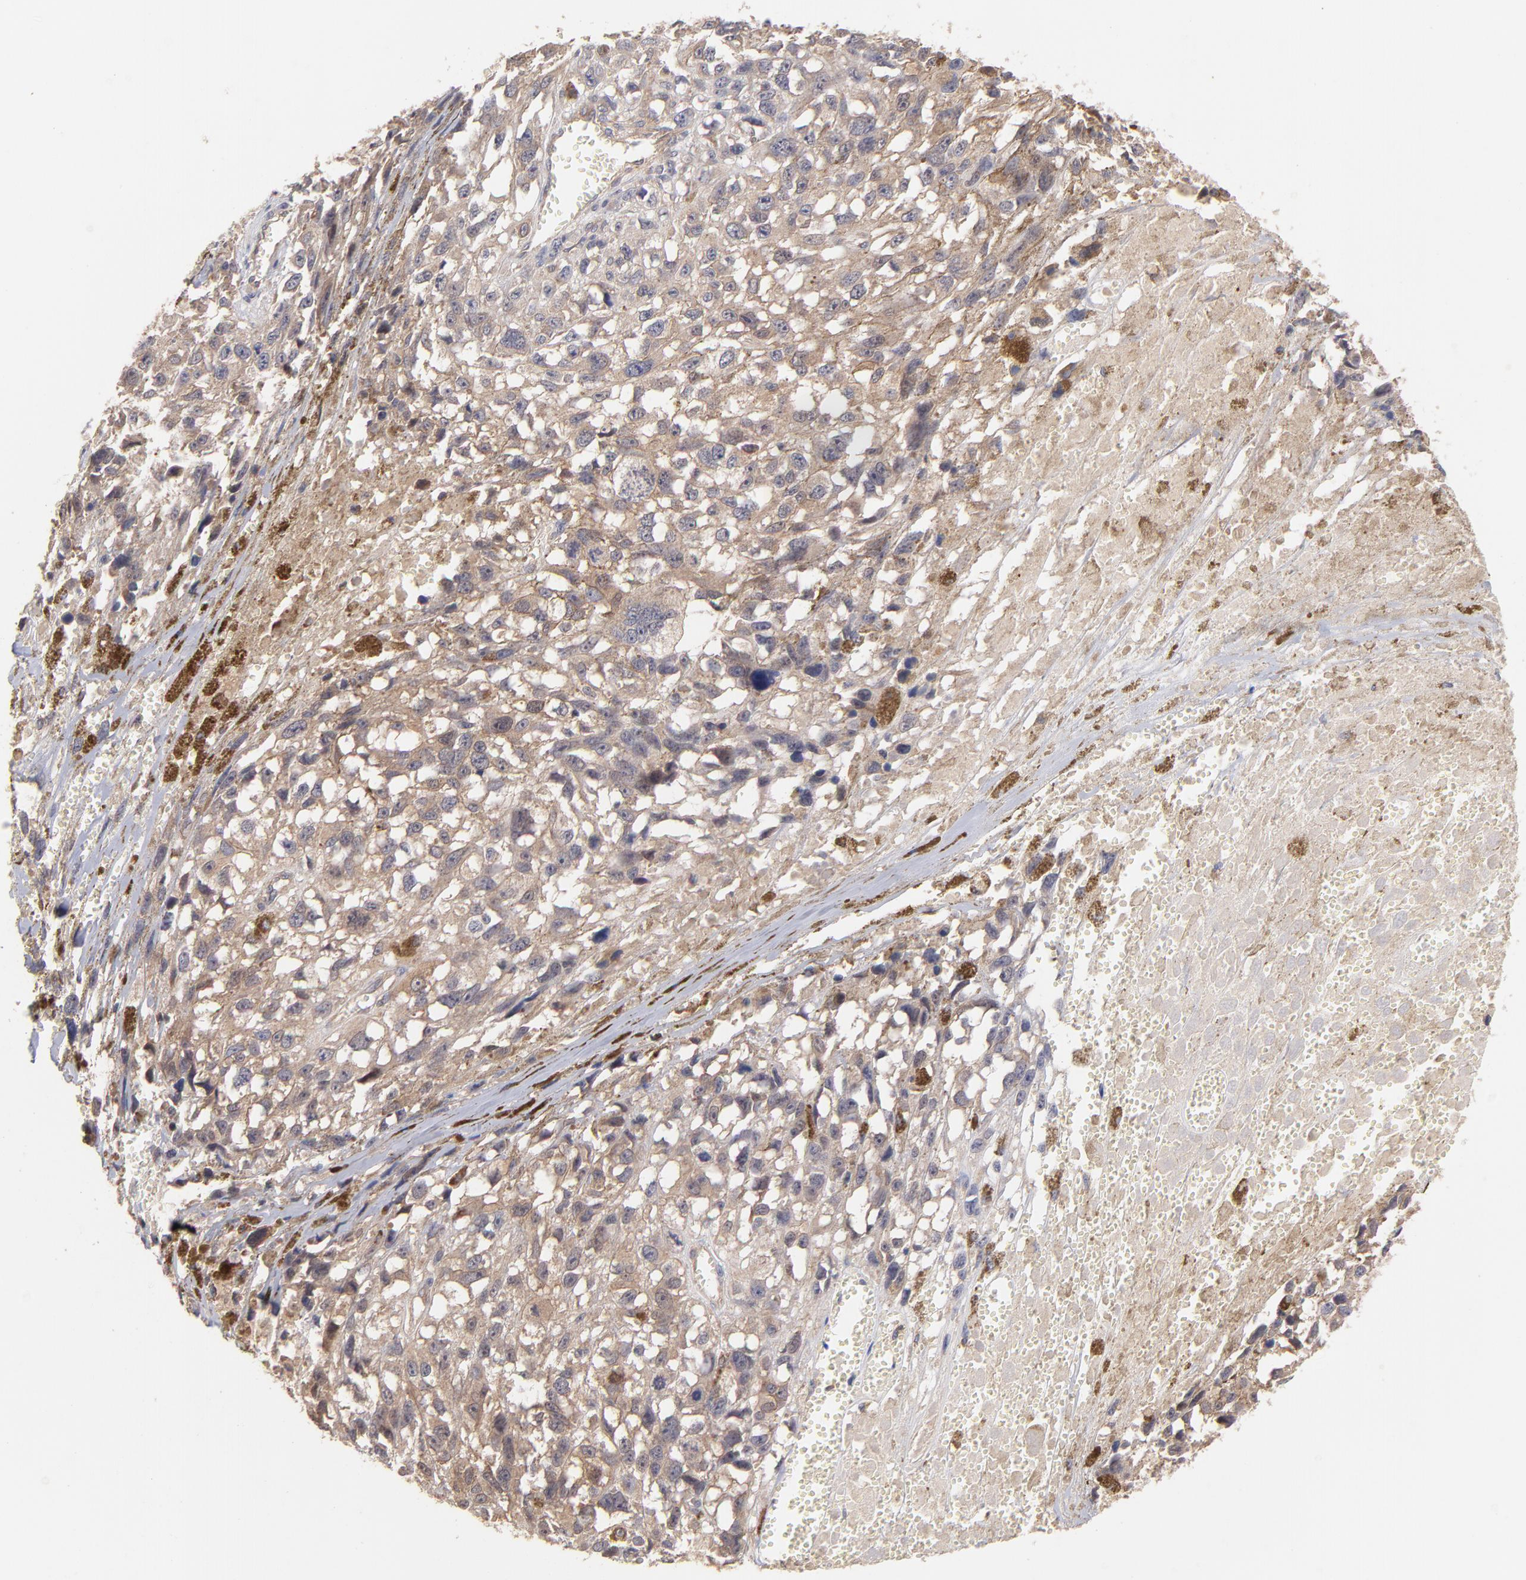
{"staining": {"intensity": "moderate", "quantity": ">75%", "location": "cytoplasmic/membranous"}, "tissue": "melanoma", "cell_type": "Tumor cells", "image_type": "cancer", "snomed": [{"axis": "morphology", "description": "Malignant melanoma, Metastatic site"}, {"axis": "topography", "description": "Lymph node"}], "caption": "Human melanoma stained with a brown dye exhibits moderate cytoplasmic/membranous positive staining in about >75% of tumor cells.", "gene": "STAP2", "patient": {"sex": "male", "age": 59}}